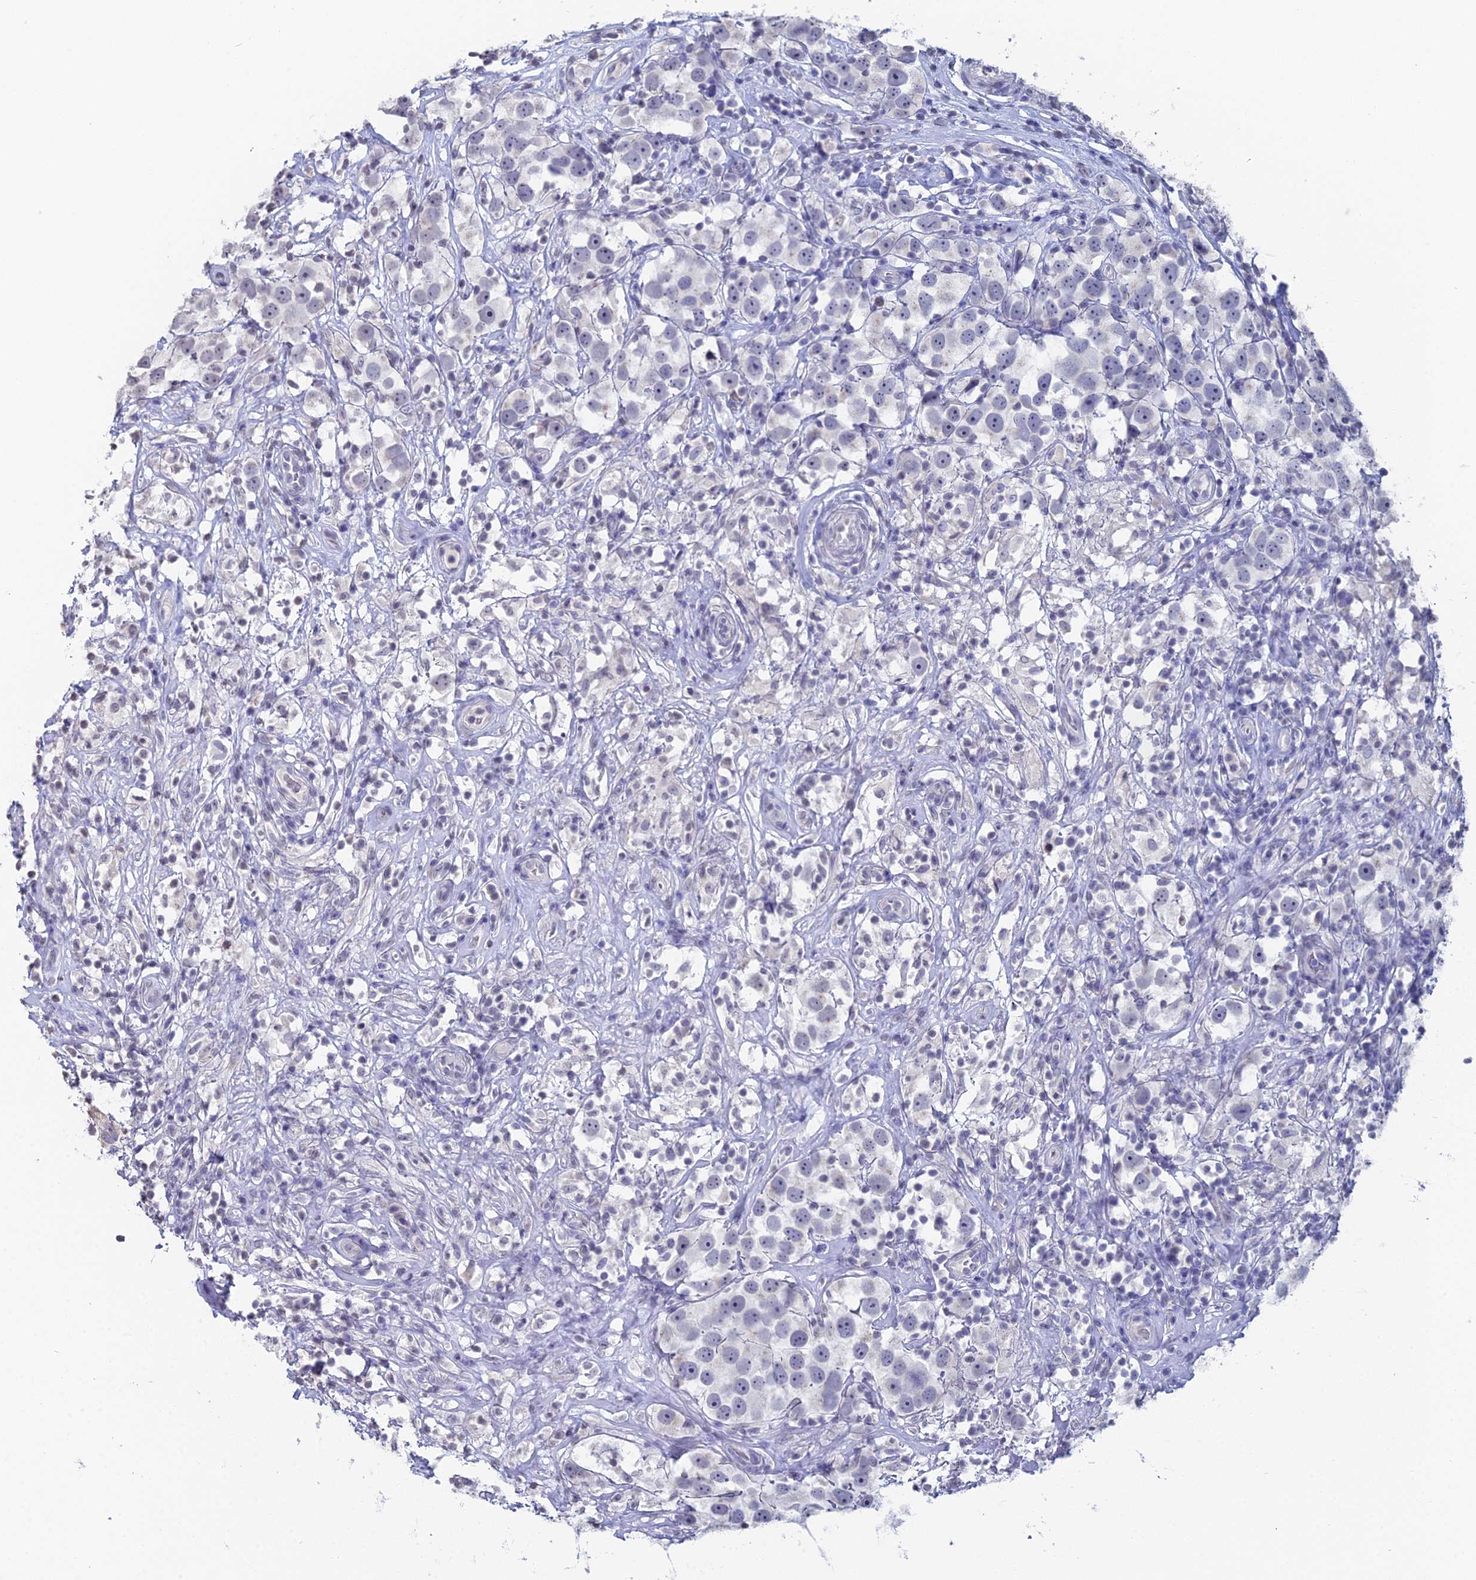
{"staining": {"intensity": "negative", "quantity": "none", "location": "none"}, "tissue": "testis cancer", "cell_type": "Tumor cells", "image_type": "cancer", "snomed": [{"axis": "morphology", "description": "Seminoma, NOS"}, {"axis": "topography", "description": "Testis"}], "caption": "An immunohistochemistry (IHC) histopathology image of testis cancer is shown. There is no staining in tumor cells of testis cancer. (DAB (3,3'-diaminobenzidine) immunohistochemistry, high magnification).", "gene": "PRR22", "patient": {"sex": "male", "age": 49}}